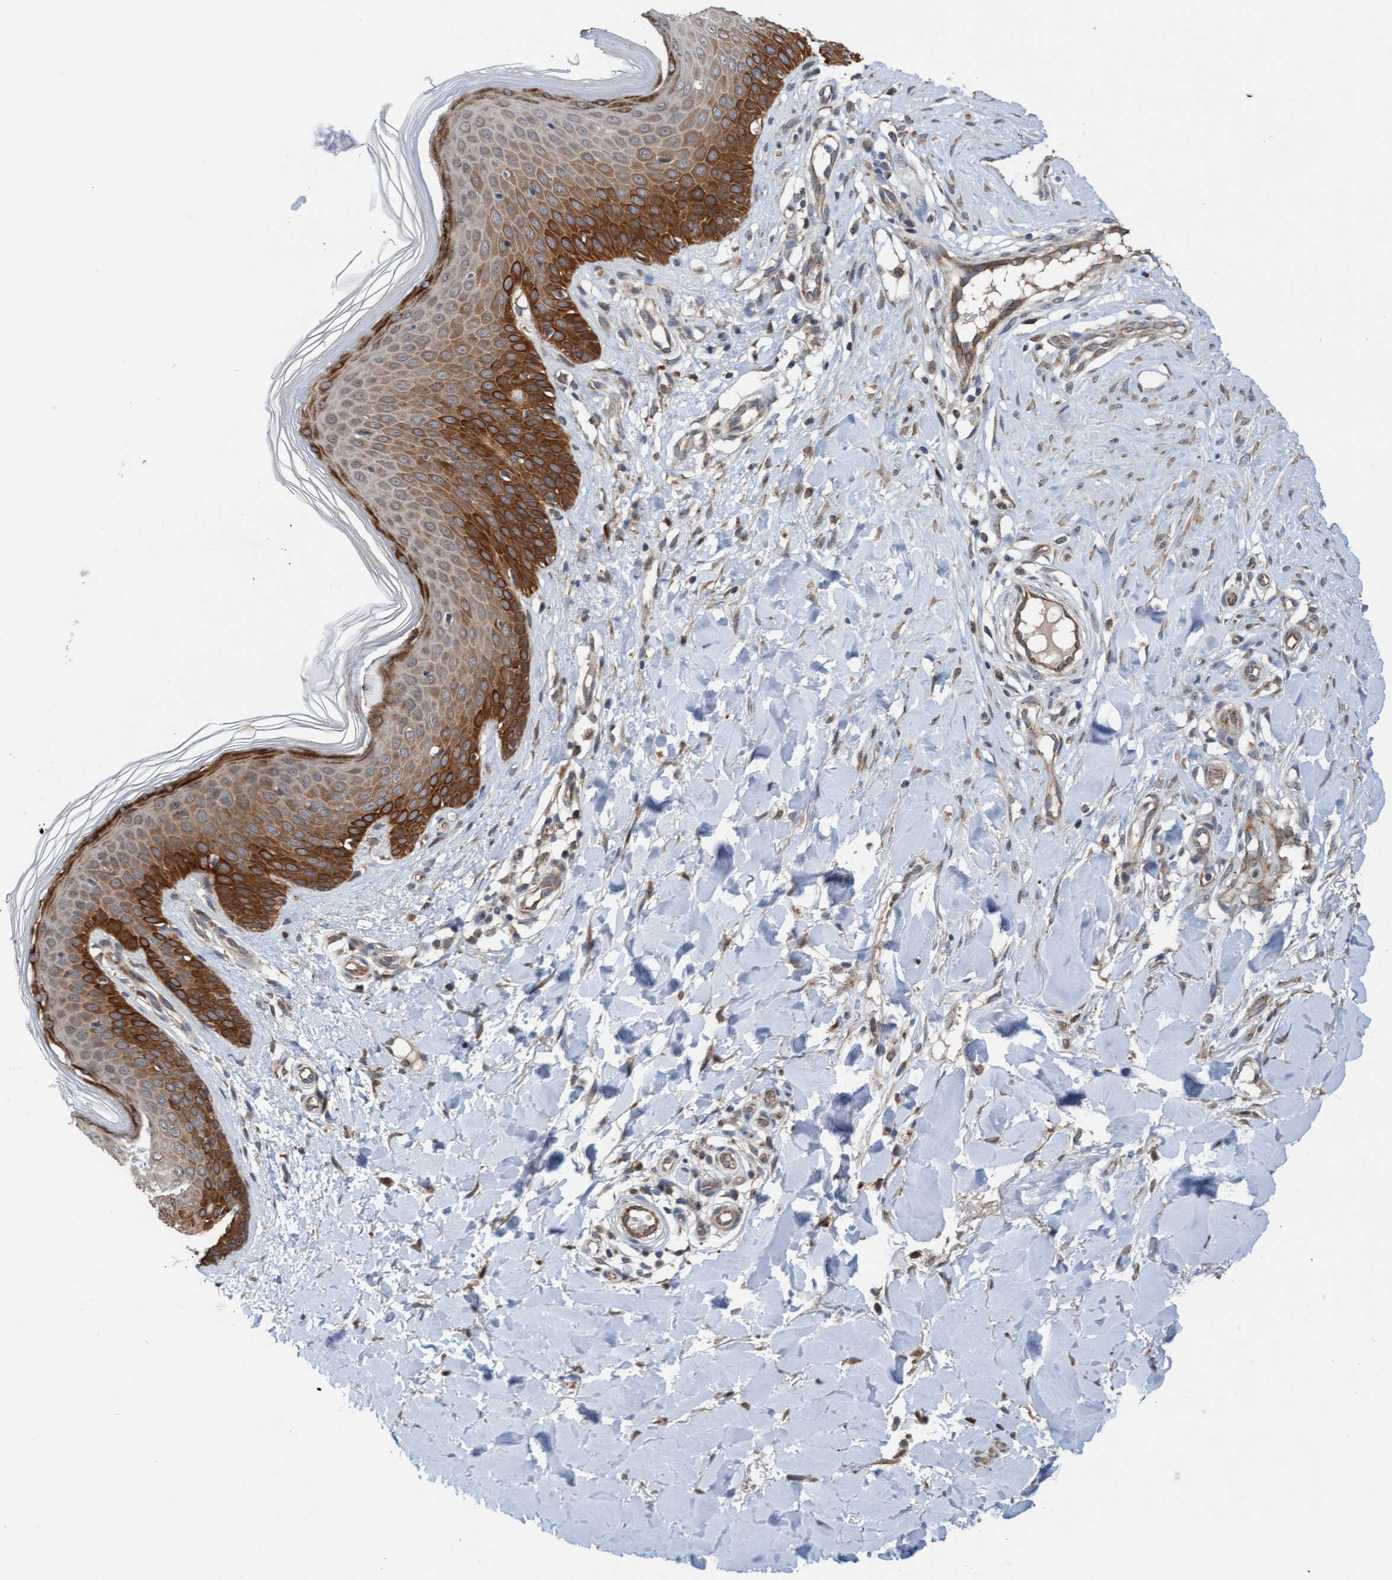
{"staining": {"intensity": "moderate", "quantity": ">75%", "location": "cytoplasmic/membranous"}, "tissue": "skin", "cell_type": "Fibroblasts", "image_type": "normal", "snomed": [{"axis": "morphology", "description": "Normal tissue, NOS"}, {"axis": "topography", "description": "Skin"}], "caption": "Human skin stained with a brown dye displays moderate cytoplasmic/membranous positive positivity in approximately >75% of fibroblasts.", "gene": "ZNF566", "patient": {"sex": "male", "age": 41}}